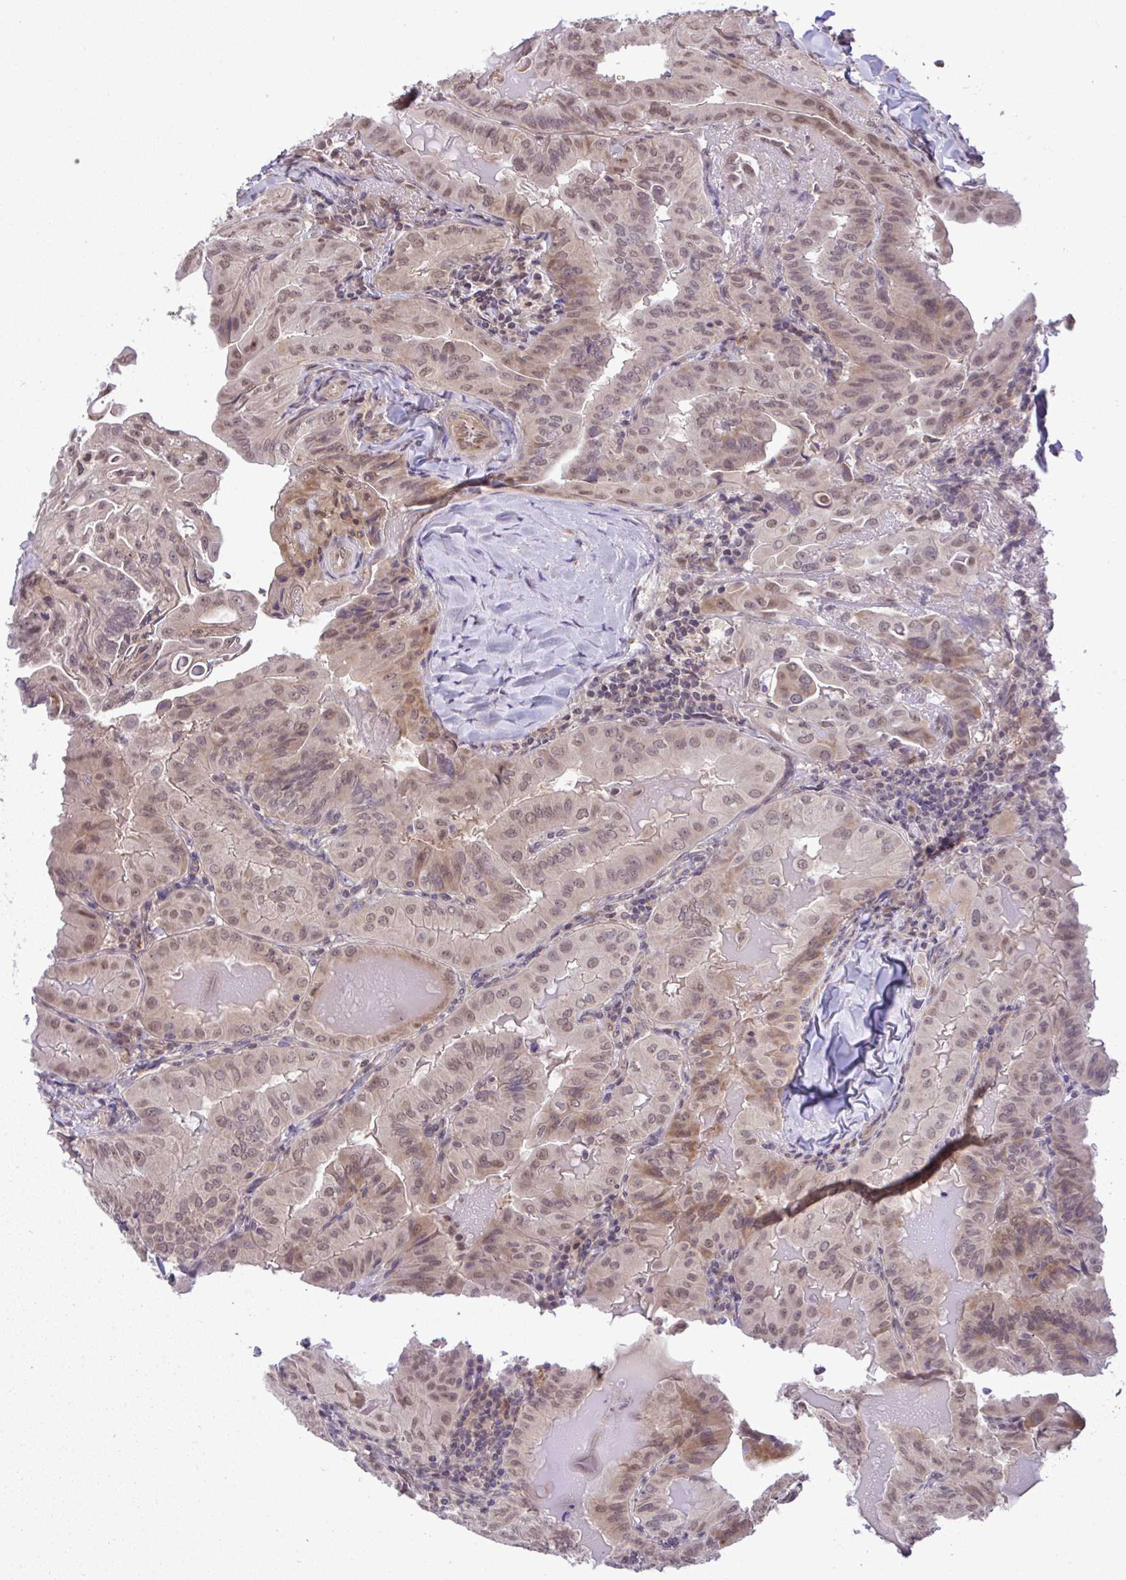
{"staining": {"intensity": "moderate", "quantity": ">75%", "location": "cytoplasmic/membranous,nuclear"}, "tissue": "thyroid cancer", "cell_type": "Tumor cells", "image_type": "cancer", "snomed": [{"axis": "morphology", "description": "Papillary adenocarcinoma, NOS"}, {"axis": "topography", "description": "Thyroid gland"}], "caption": "The histopathology image reveals staining of papillary adenocarcinoma (thyroid), revealing moderate cytoplasmic/membranous and nuclear protein expression (brown color) within tumor cells.", "gene": "C9orf64", "patient": {"sex": "female", "age": 68}}